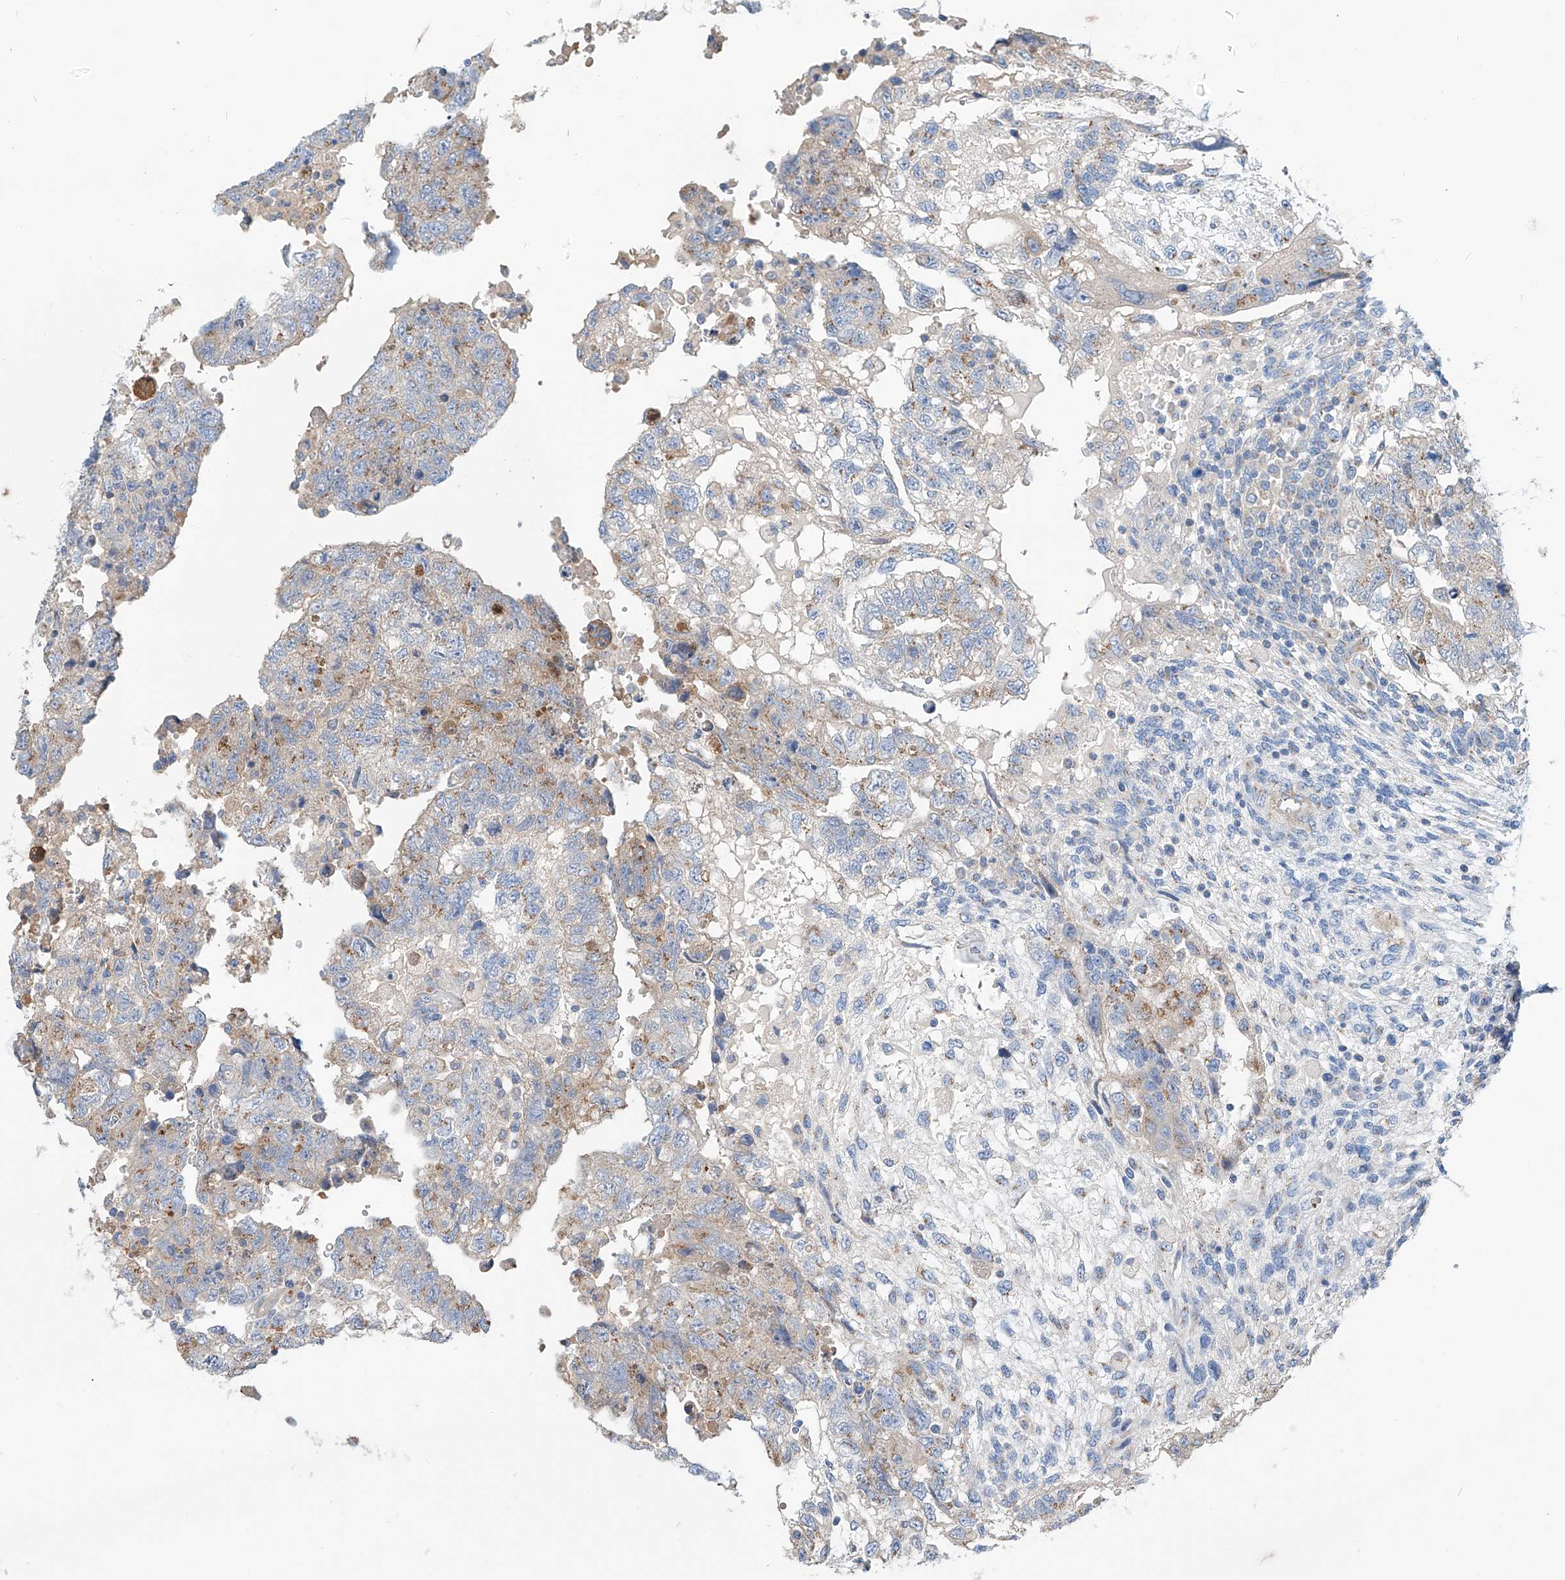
{"staining": {"intensity": "weak", "quantity": "<25%", "location": "cytoplasmic/membranous"}, "tissue": "testis cancer", "cell_type": "Tumor cells", "image_type": "cancer", "snomed": [{"axis": "morphology", "description": "Carcinoma, Embryonal, NOS"}, {"axis": "topography", "description": "Testis"}], "caption": "Testis embryonal carcinoma was stained to show a protein in brown. There is no significant expression in tumor cells. (Immunohistochemistry, brightfield microscopy, high magnification).", "gene": "SLC22A7", "patient": {"sex": "male", "age": 36}}